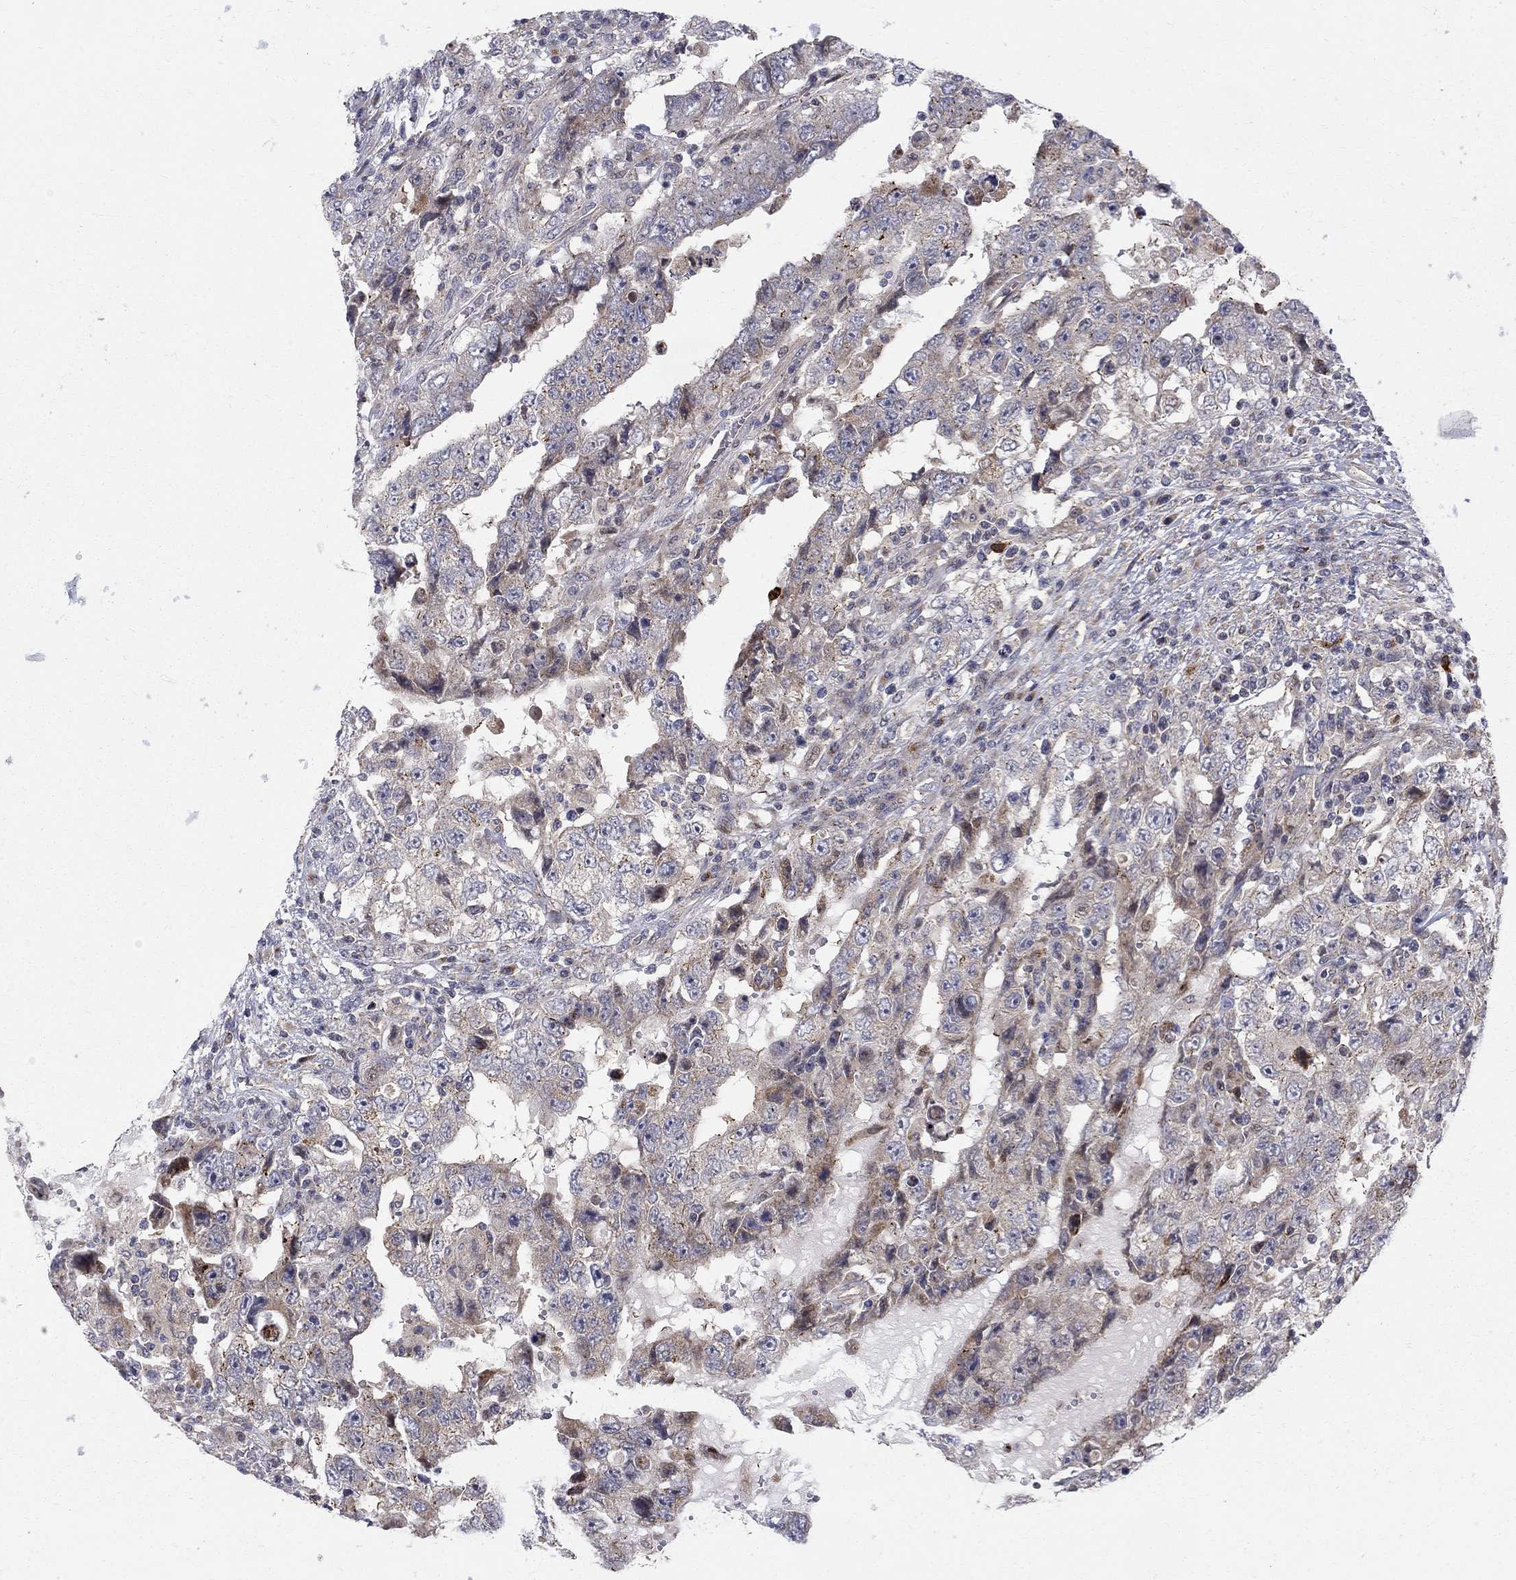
{"staining": {"intensity": "weak", "quantity": "<25%", "location": "cytoplasmic/membranous"}, "tissue": "testis cancer", "cell_type": "Tumor cells", "image_type": "cancer", "snomed": [{"axis": "morphology", "description": "Carcinoma, Embryonal, NOS"}, {"axis": "topography", "description": "Testis"}], "caption": "There is no significant positivity in tumor cells of testis cancer.", "gene": "WDR19", "patient": {"sex": "male", "age": 26}}